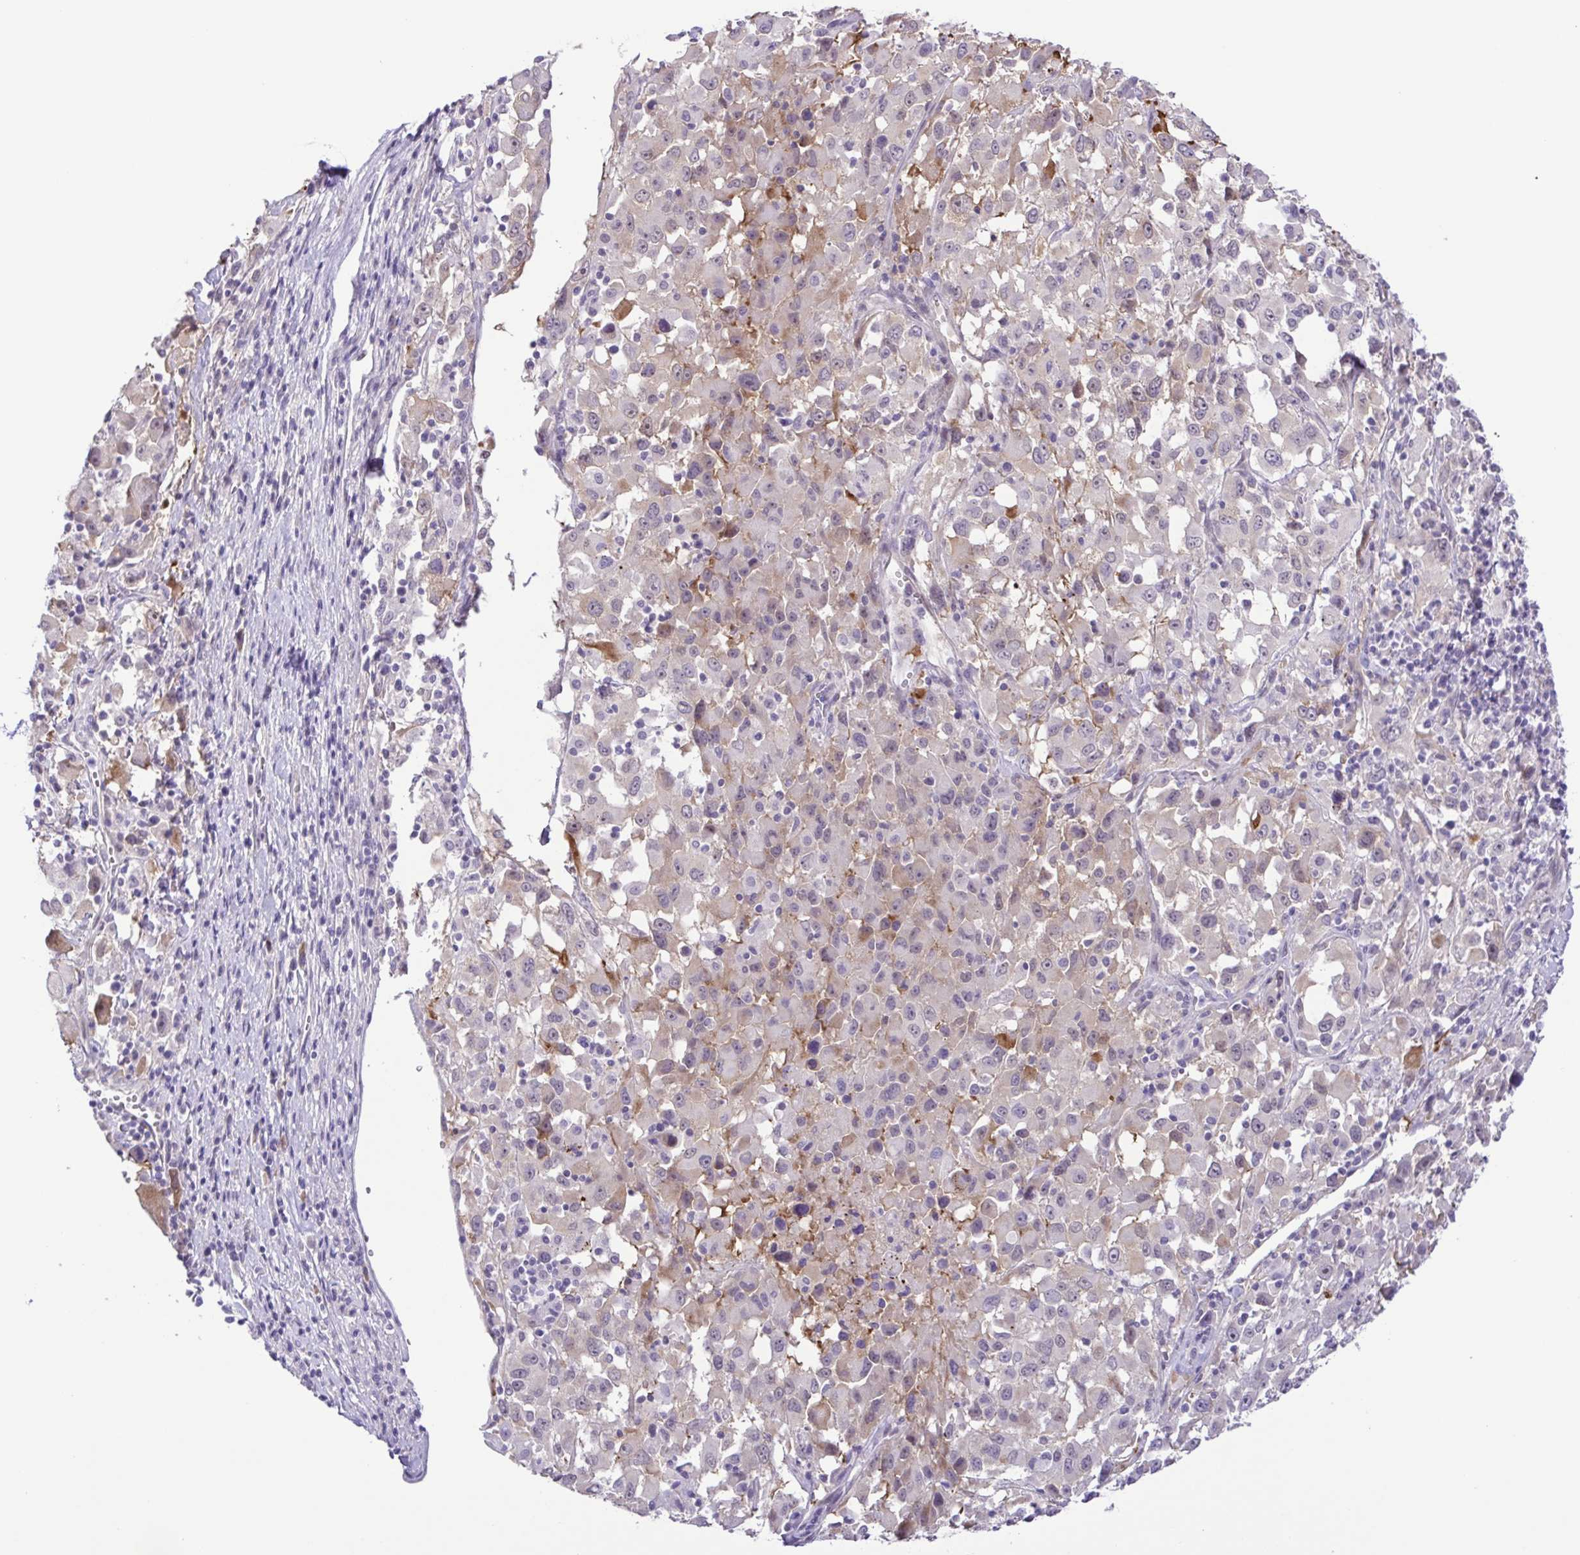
{"staining": {"intensity": "negative", "quantity": "none", "location": "none"}, "tissue": "melanoma", "cell_type": "Tumor cells", "image_type": "cancer", "snomed": [{"axis": "morphology", "description": "Malignant melanoma, Metastatic site"}, {"axis": "topography", "description": "Soft tissue"}], "caption": "DAB immunohistochemical staining of human malignant melanoma (metastatic site) demonstrates no significant positivity in tumor cells. The staining was performed using DAB (3,3'-diaminobenzidine) to visualize the protein expression in brown, while the nuclei were stained in blue with hematoxylin (Magnification: 20x).", "gene": "DCLK2", "patient": {"sex": "male", "age": 50}}